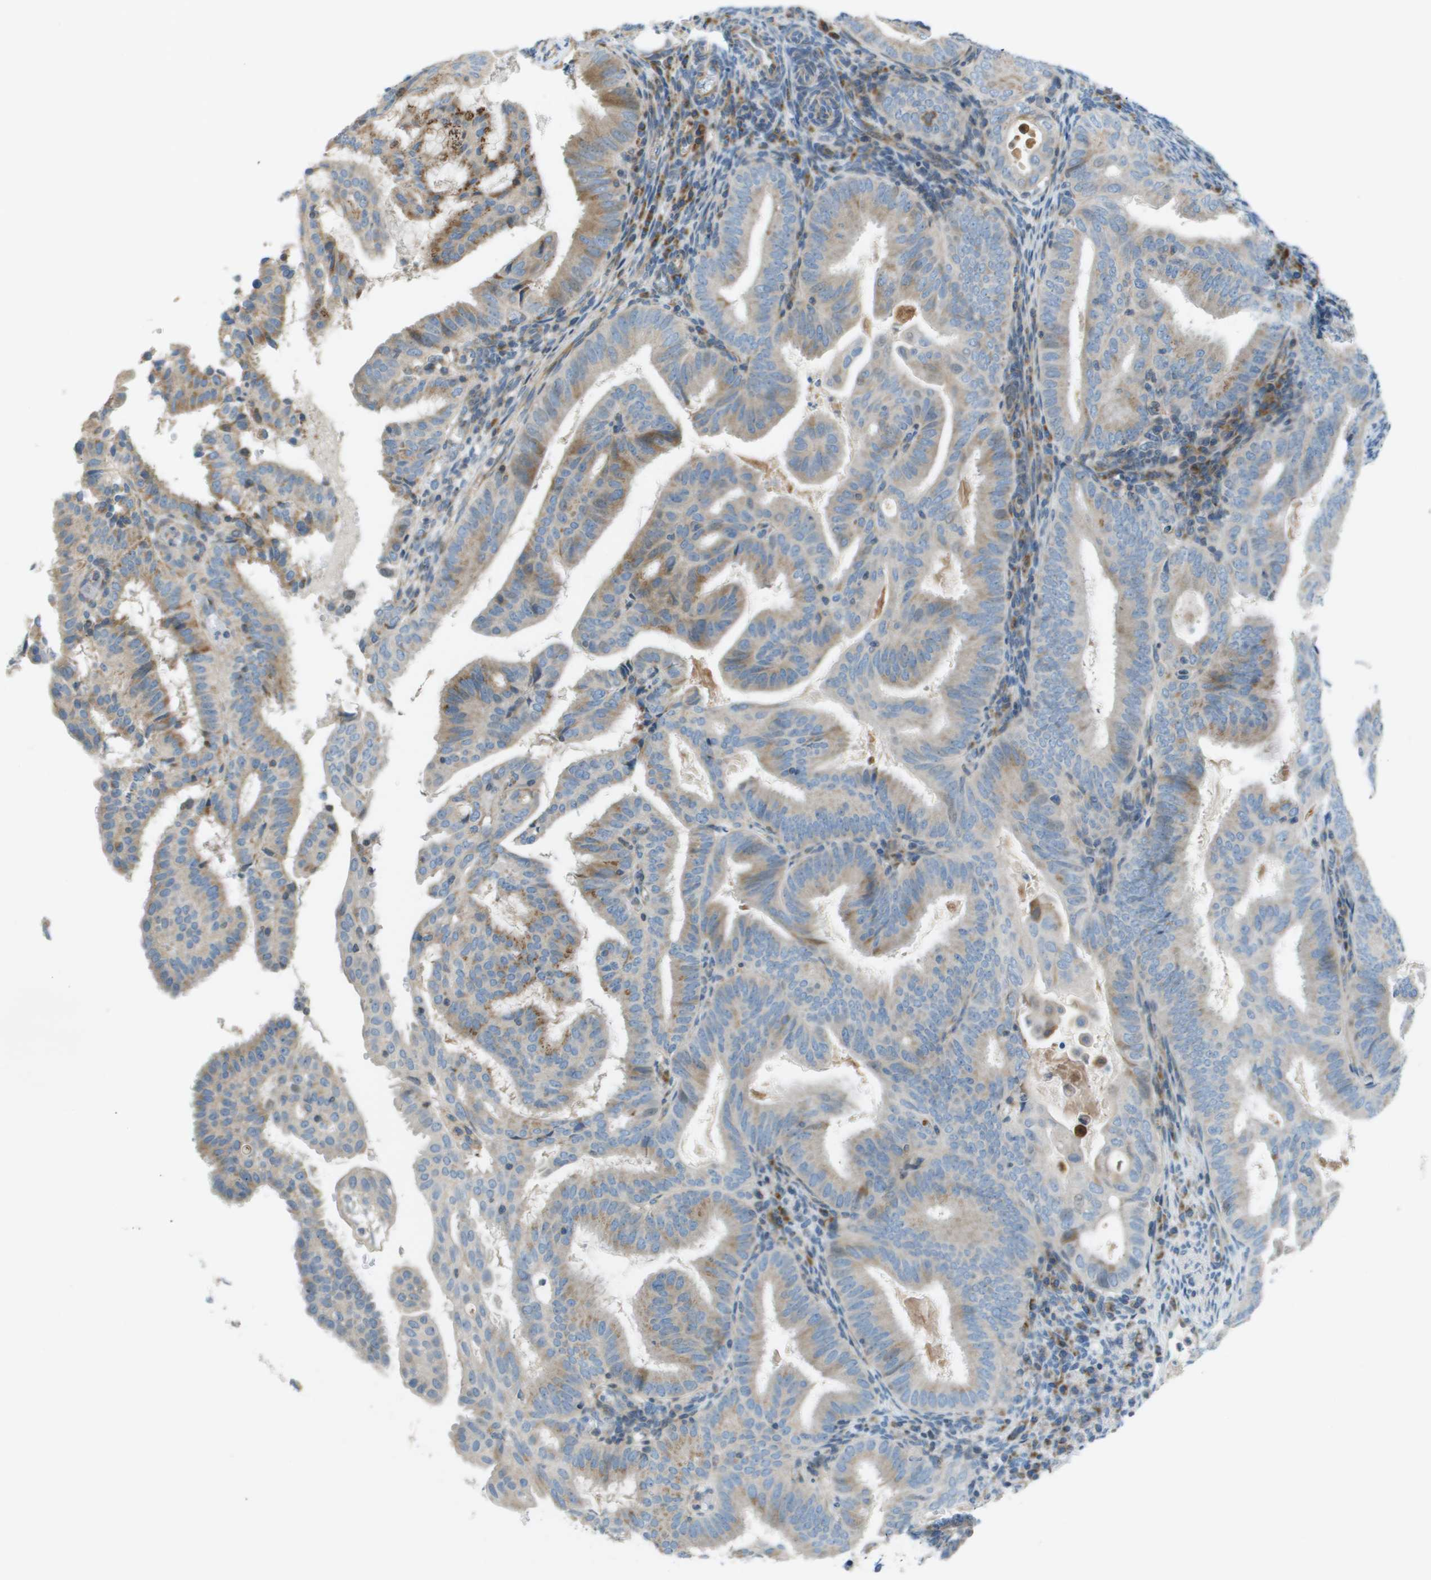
{"staining": {"intensity": "weak", "quantity": ">75%", "location": "cytoplasmic/membranous"}, "tissue": "endometrial cancer", "cell_type": "Tumor cells", "image_type": "cancer", "snomed": [{"axis": "morphology", "description": "Adenocarcinoma, NOS"}, {"axis": "topography", "description": "Endometrium"}], "caption": "Immunohistochemical staining of human endometrial adenocarcinoma reveals low levels of weak cytoplasmic/membranous protein expression in about >75% of tumor cells.", "gene": "GALNT6", "patient": {"sex": "female", "age": 58}}